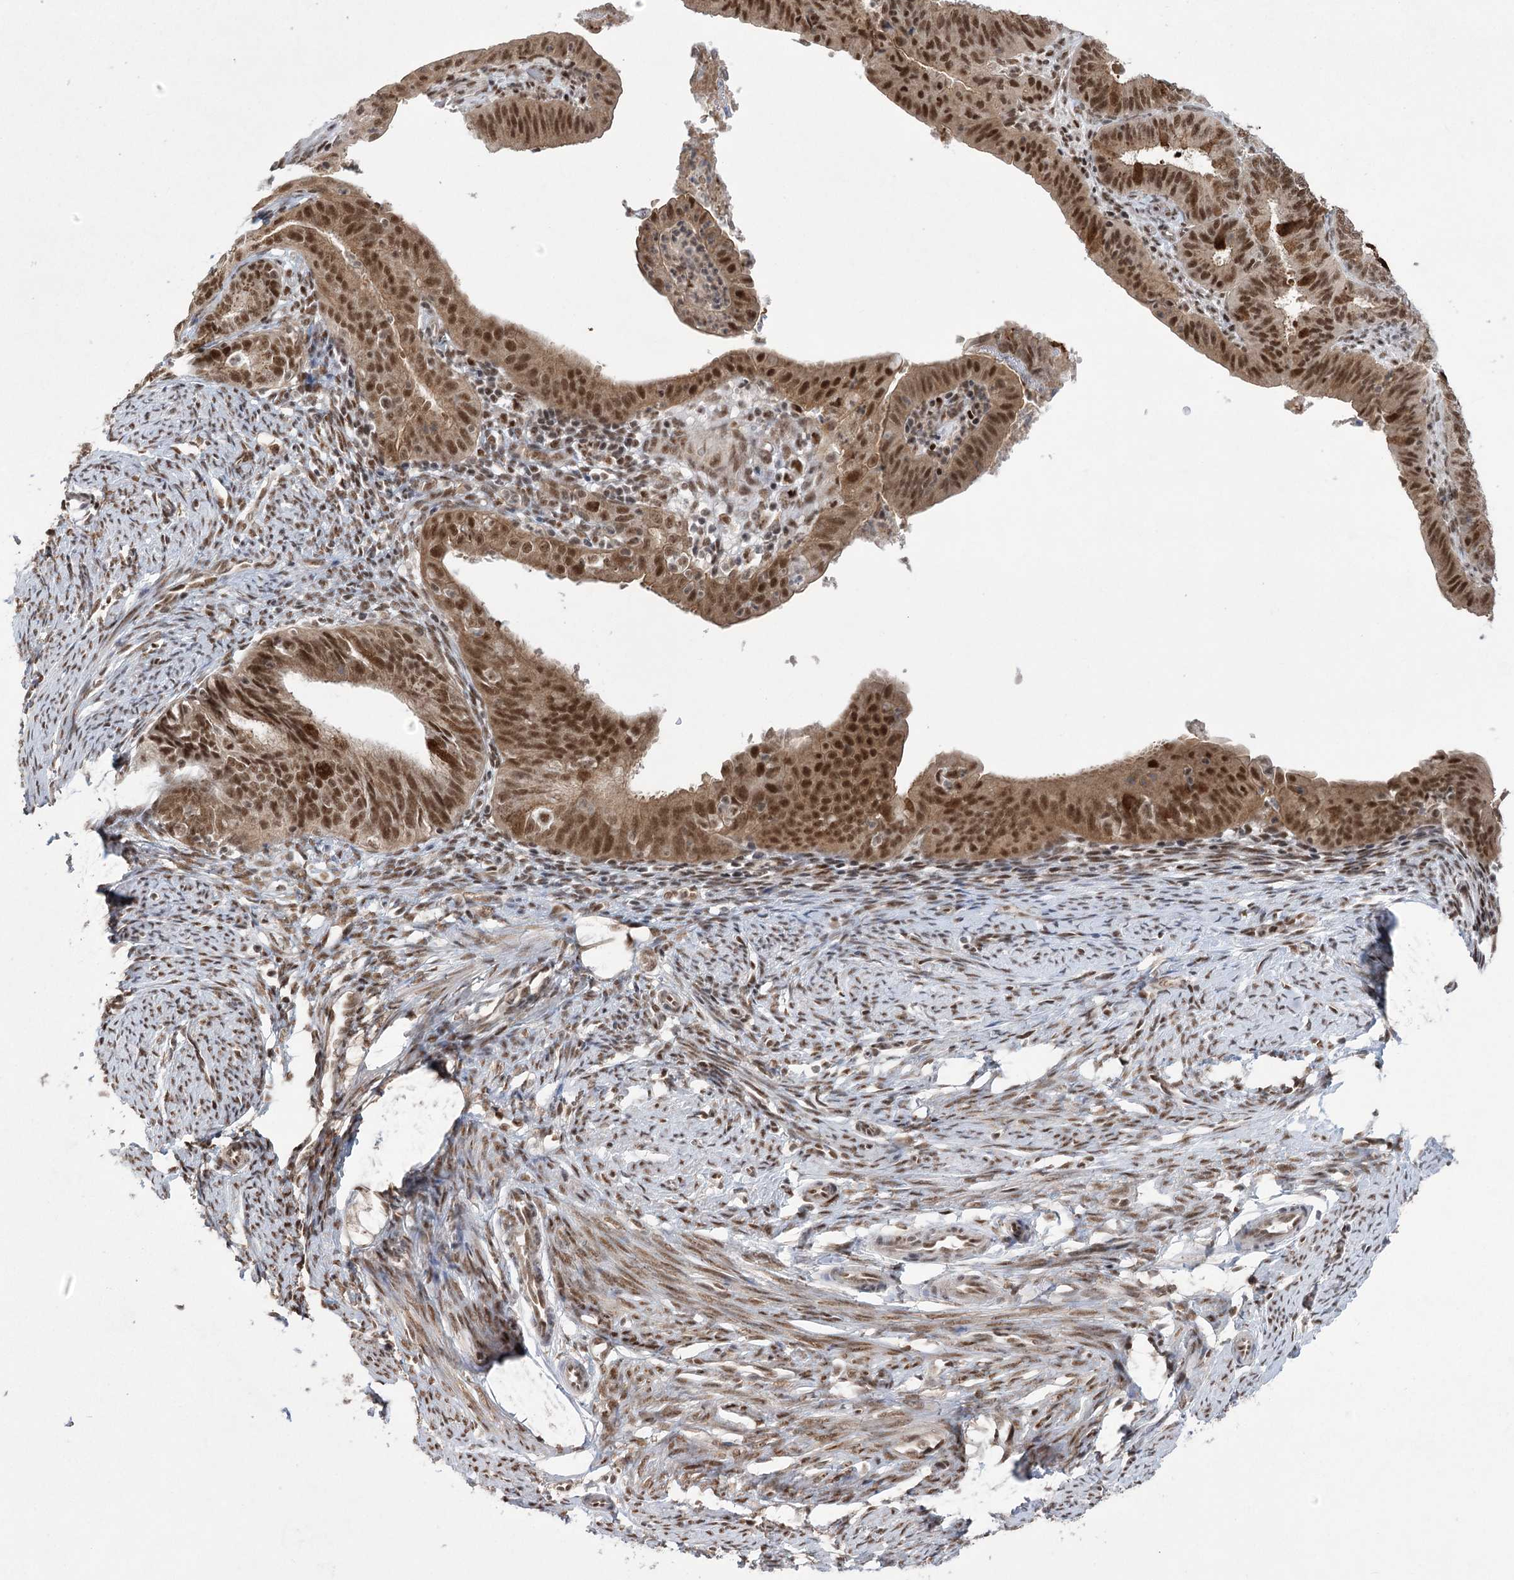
{"staining": {"intensity": "moderate", "quantity": ">75%", "location": "cytoplasmic/membranous,nuclear"}, "tissue": "endometrial cancer", "cell_type": "Tumor cells", "image_type": "cancer", "snomed": [{"axis": "morphology", "description": "Adenocarcinoma, NOS"}, {"axis": "topography", "description": "Endometrium"}], "caption": "Human endometrial adenocarcinoma stained for a protein (brown) exhibits moderate cytoplasmic/membranous and nuclear positive positivity in approximately >75% of tumor cells.", "gene": "ZCCHC8", "patient": {"sex": "female", "age": 51}}